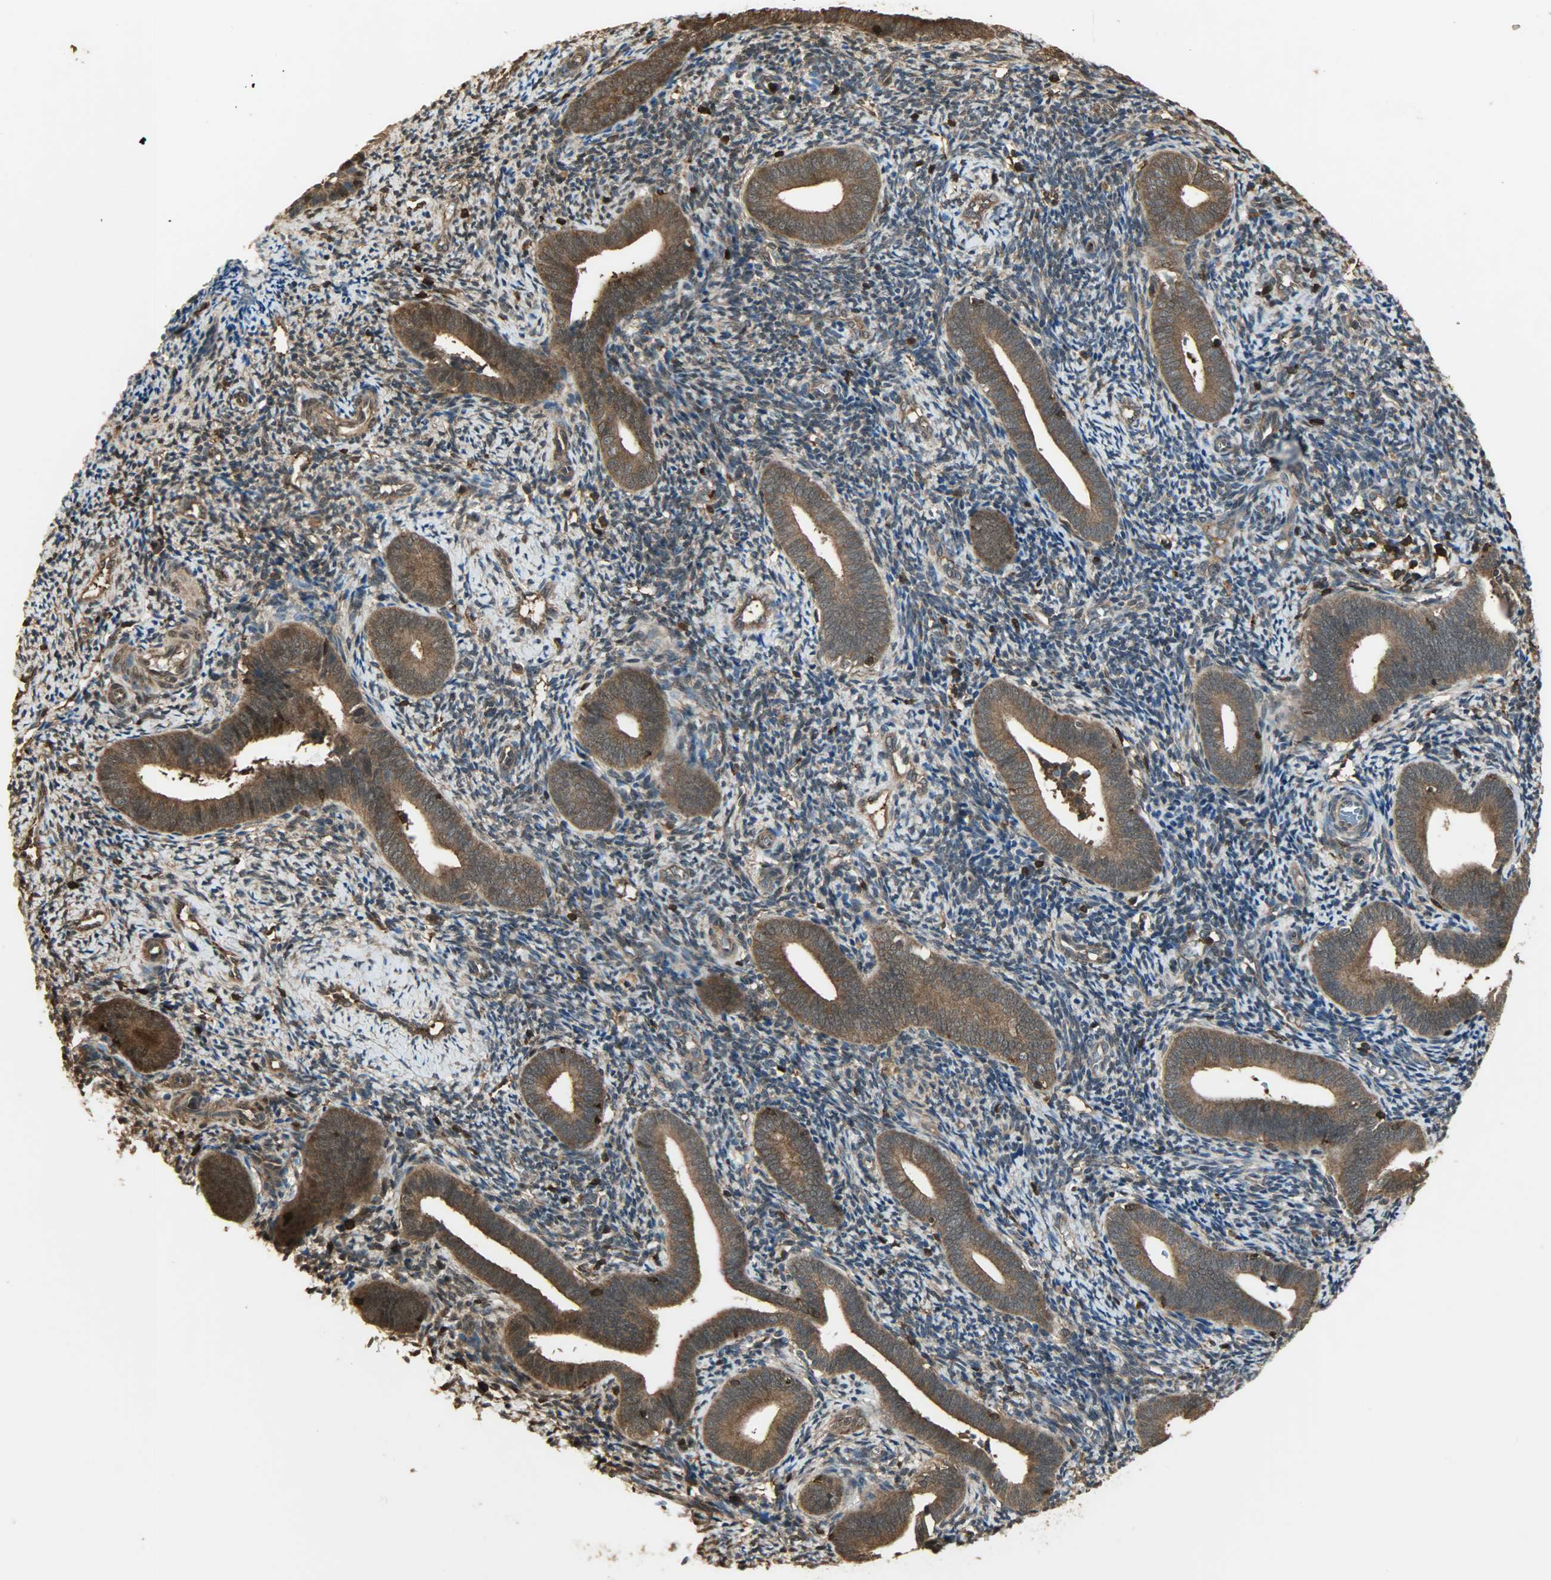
{"staining": {"intensity": "moderate", "quantity": "25%-75%", "location": "cytoplasmic/membranous,nuclear"}, "tissue": "endometrium", "cell_type": "Cells in endometrial stroma", "image_type": "normal", "snomed": [{"axis": "morphology", "description": "Normal tissue, NOS"}, {"axis": "topography", "description": "Uterus"}, {"axis": "topography", "description": "Endometrium"}], "caption": "A brown stain shows moderate cytoplasmic/membranous,nuclear expression of a protein in cells in endometrial stroma of unremarkable human endometrium.", "gene": "YWHAZ", "patient": {"sex": "female", "age": 33}}